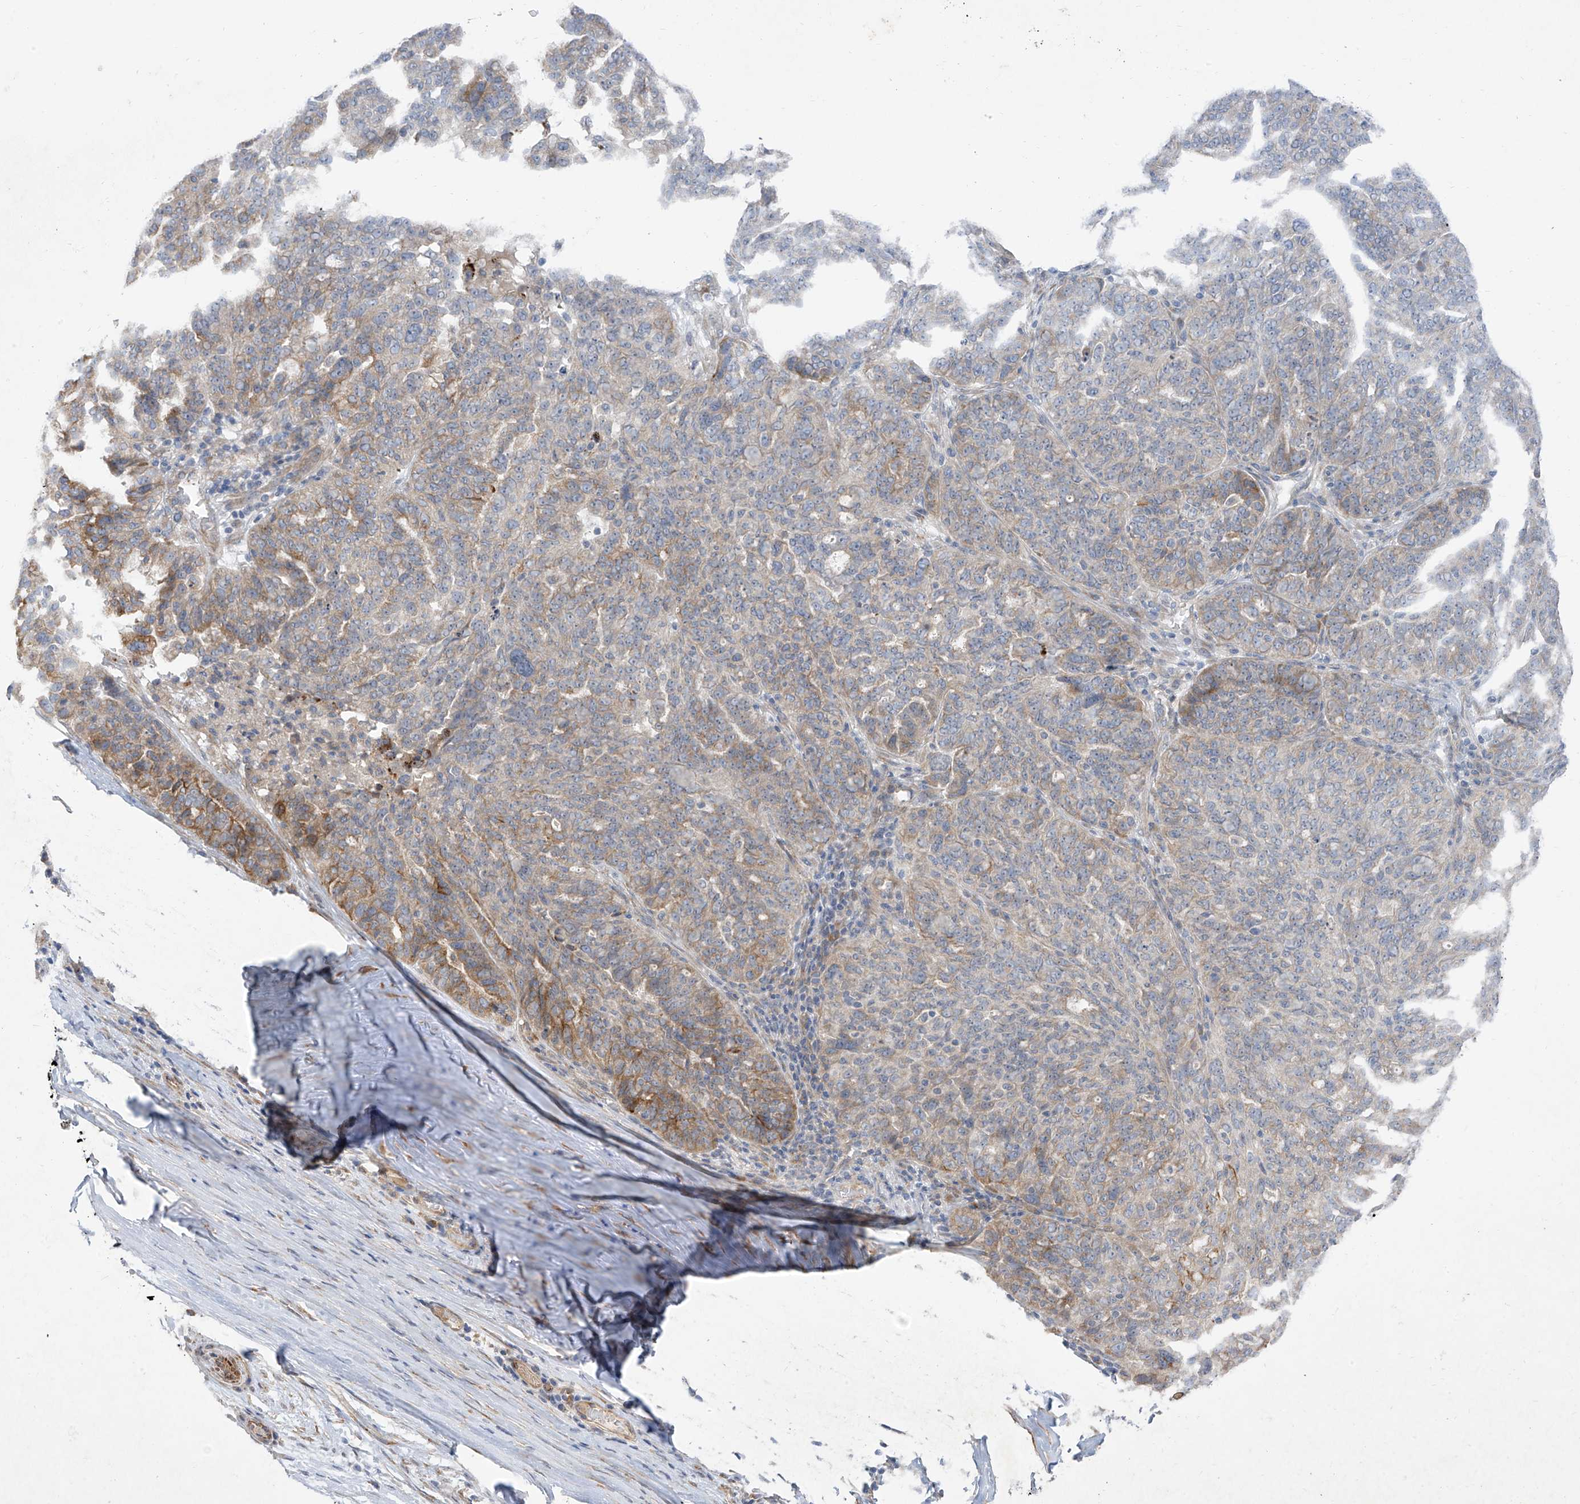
{"staining": {"intensity": "moderate", "quantity": "25%-75%", "location": "cytoplasmic/membranous"}, "tissue": "ovarian cancer", "cell_type": "Tumor cells", "image_type": "cancer", "snomed": [{"axis": "morphology", "description": "Cystadenocarcinoma, serous, NOS"}, {"axis": "topography", "description": "Ovary"}], "caption": "Immunohistochemistry (IHC) of ovarian serous cystadenocarcinoma shows medium levels of moderate cytoplasmic/membranous positivity in about 25%-75% of tumor cells.", "gene": "NALCN", "patient": {"sex": "female", "age": 59}}